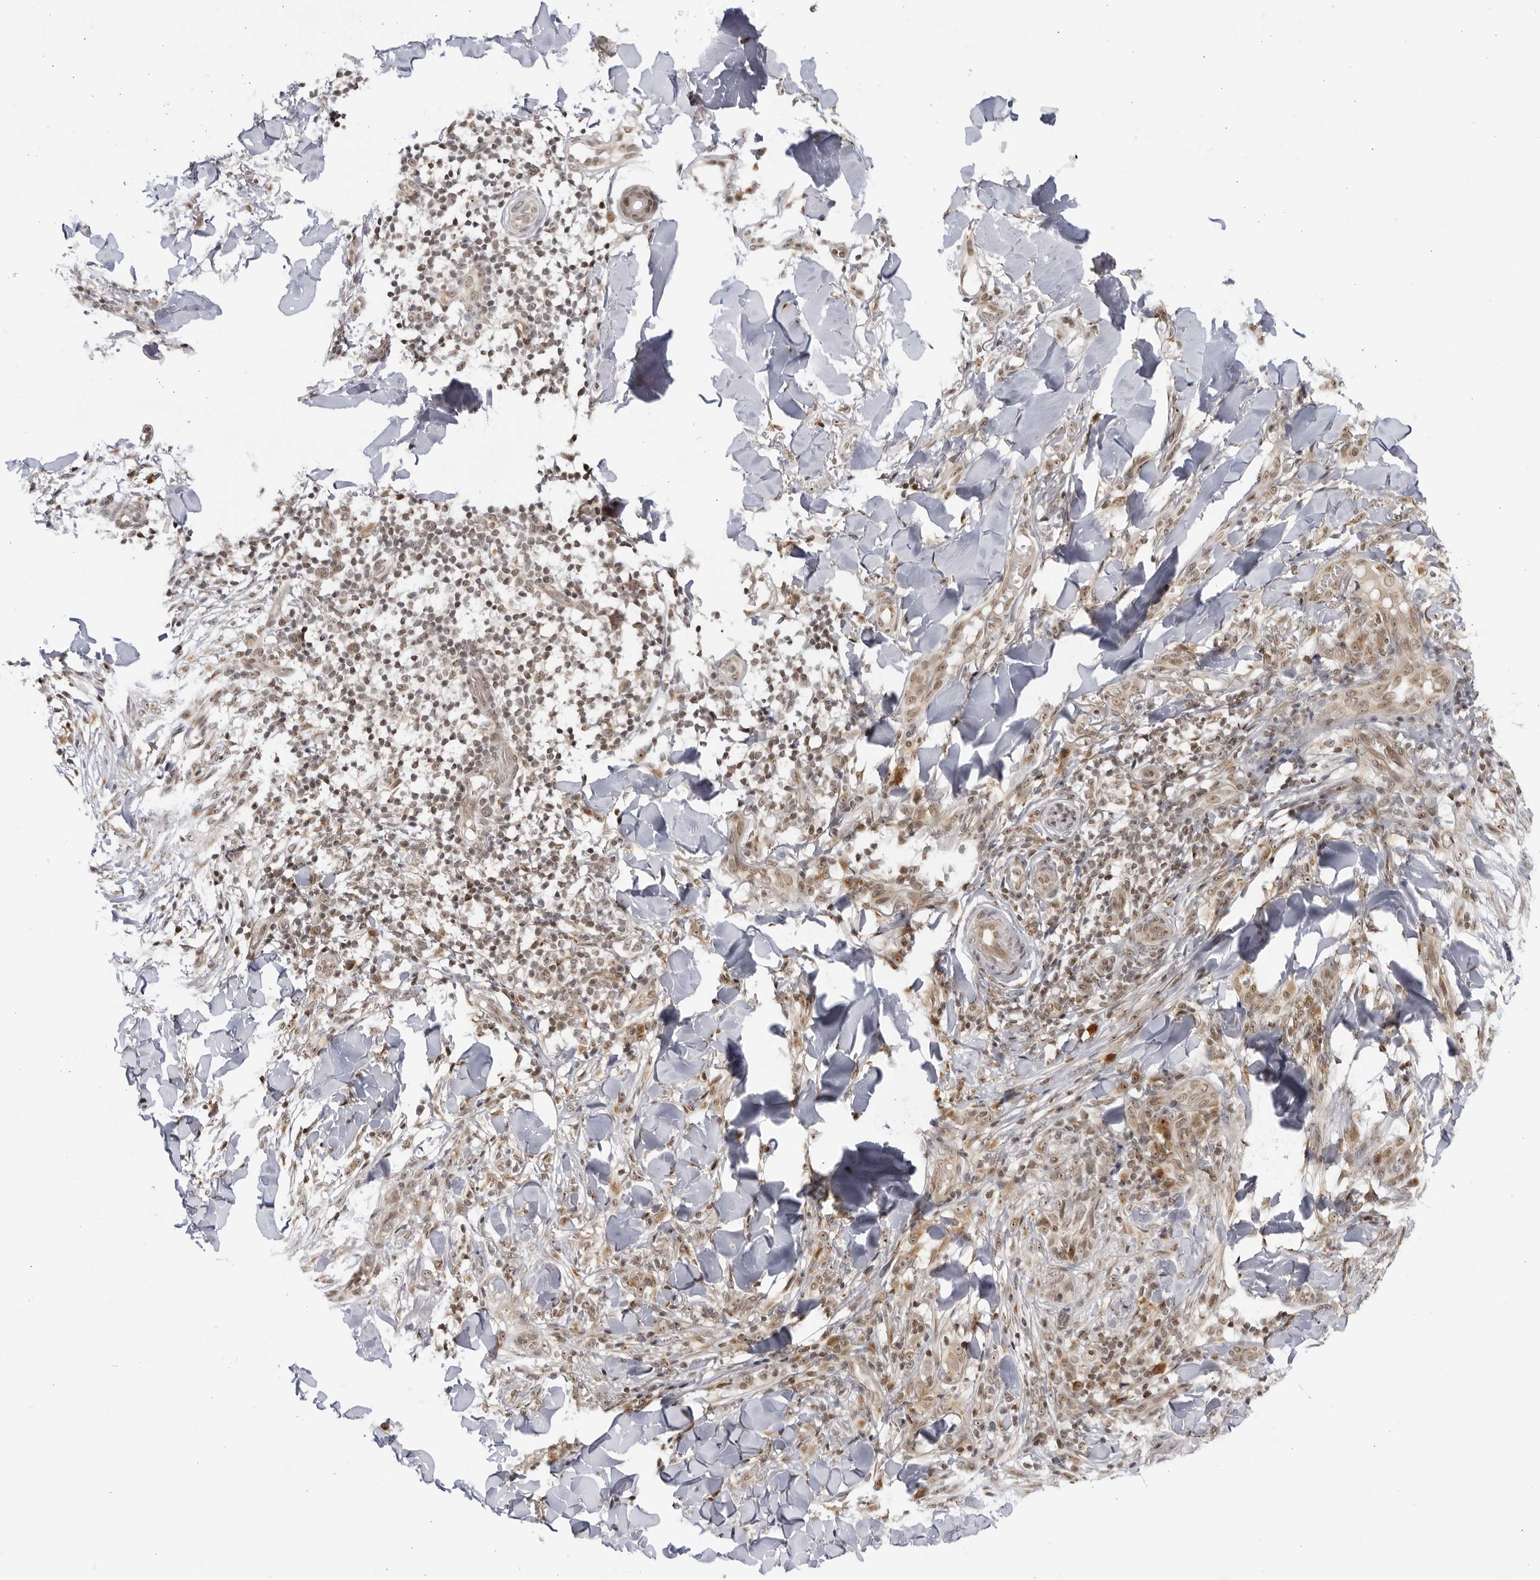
{"staining": {"intensity": "weak", "quantity": ">75%", "location": "nuclear"}, "tissue": "skin cancer", "cell_type": "Tumor cells", "image_type": "cancer", "snomed": [{"axis": "morphology", "description": "Normal tissue, NOS"}, {"axis": "morphology", "description": "Basal cell carcinoma"}, {"axis": "topography", "description": "Skin"}], "caption": "IHC (DAB (3,3'-diaminobenzidine)) staining of basal cell carcinoma (skin) shows weak nuclear protein expression in approximately >75% of tumor cells. (IHC, brightfield microscopy, high magnification).", "gene": "RASGEF1C", "patient": {"sex": "male", "age": 67}}